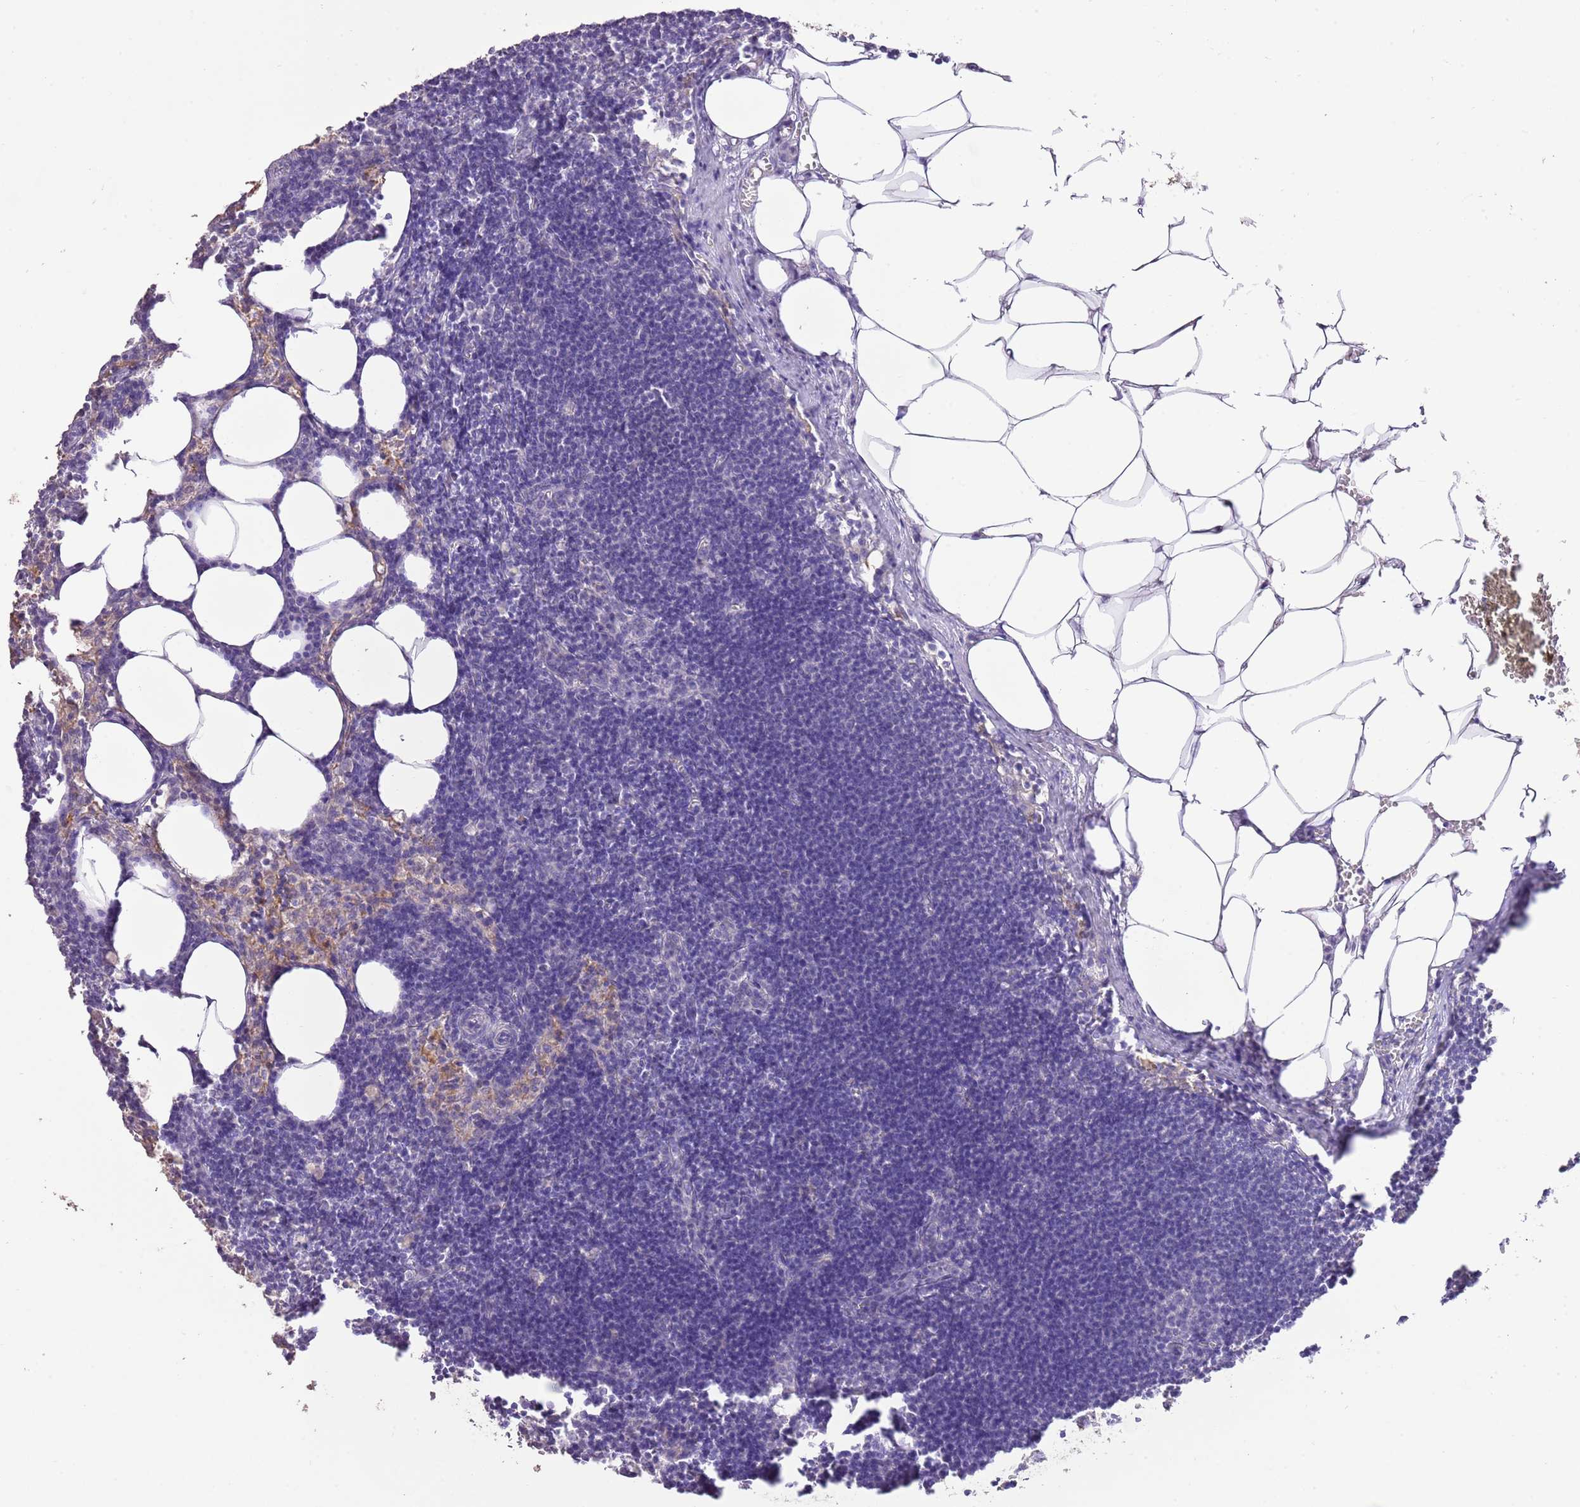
{"staining": {"intensity": "negative", "quantity": "none", "location": "none"}, "tissue": "lymph node", "cell_type": "Non-germinal center cells", "image_type": "normal", "snomed": [{"axis": "morphology", "description": "Normal tissue, NOS"}, {"axis": "topography", "description": "Lymph node"}], "caption": "There is no significant staining in non-germinal center cells of lymph node. (IHC, brightfield microscopy, high magnification).", "gene": "IZUMO4", "patient": {"sex": "female", "age": 30}}